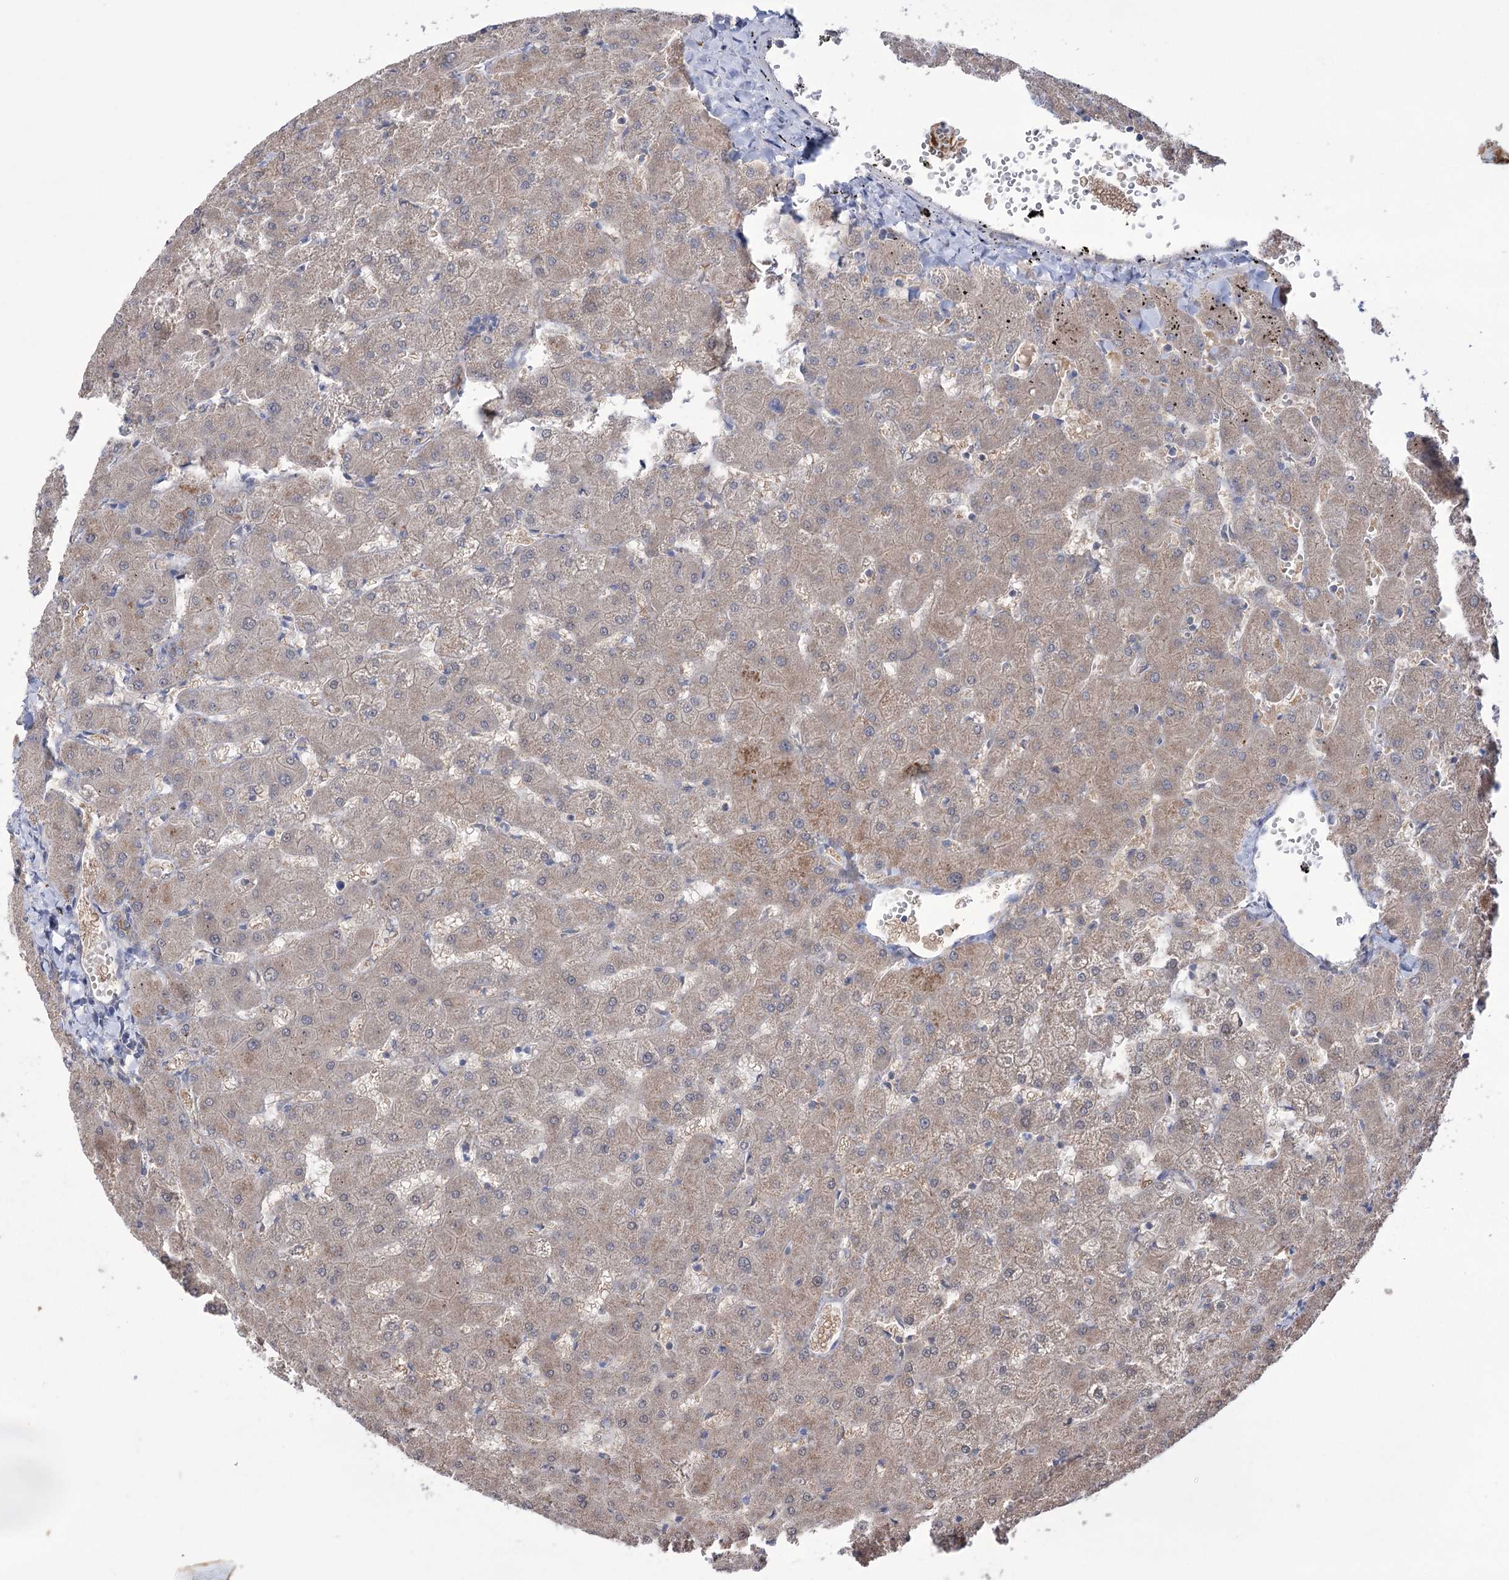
{"staining": {"intensity": "weak", "quantity": "<25%", "location": "cytoplasmic/membranous"}, "tissue": "liver", "cell_type": "Cholangiocytes", "image_type": "normal", "snomed": [{"axis": "morphology", "description": "Normal tissue, NOS"}, {"axis": "topography", "description": "Liver"}], "caption": "DAB immunohistochemical staining of benign human liver exhibits no significant staining in cholangiocytes.", "gene": "TRIM71", "patient": {"sex": "female", "age": 63}}